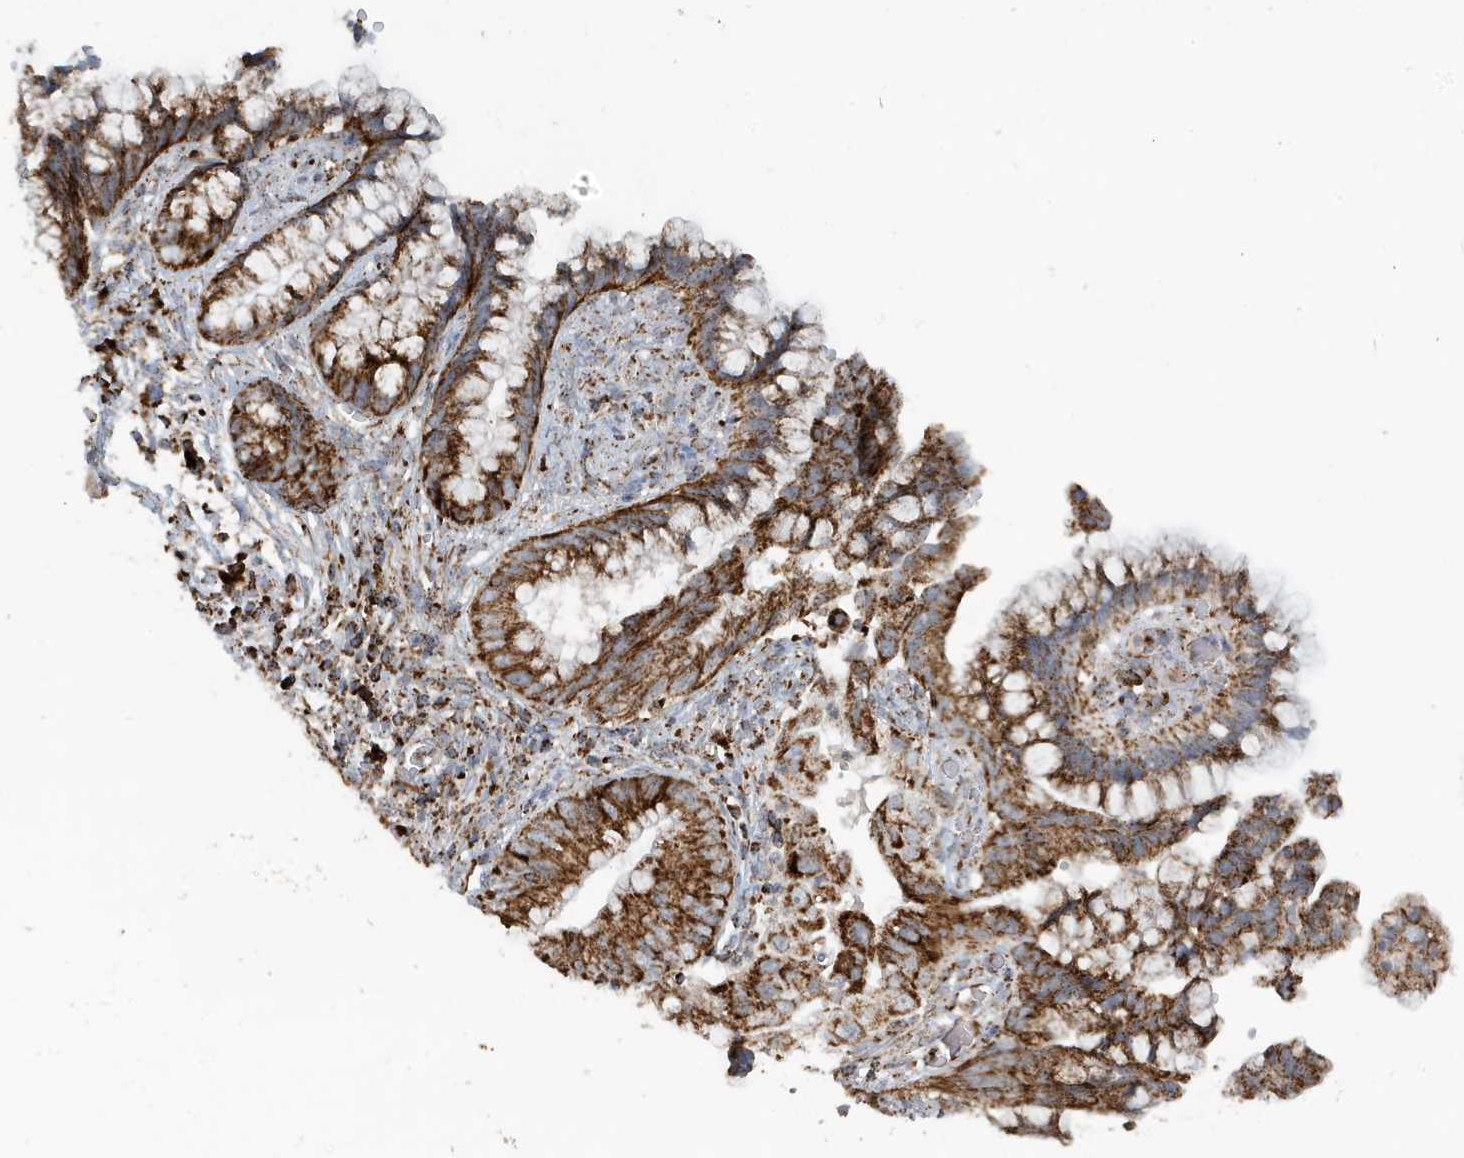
{"staining": {"intensity": "strong", "quantity": ">75%", "location": "cytoplasmic/membranous"}, "tissue": "cervical cancer", "cell_type": "Tumor cells", "image_type": "cancer", "snomed": [{"axis": "morphology", "description": "Adenocarcinoma, NOS"}, {"axis": "topography", "description": "Cervix"}], "caption": "Strong cytoplasmic/membranous protein expression is identified in about >75% of tumor cells in cervical adenocarcinoma.", "gene": "MAN1A1", "patient": {"sex": "female", "age": 44}}